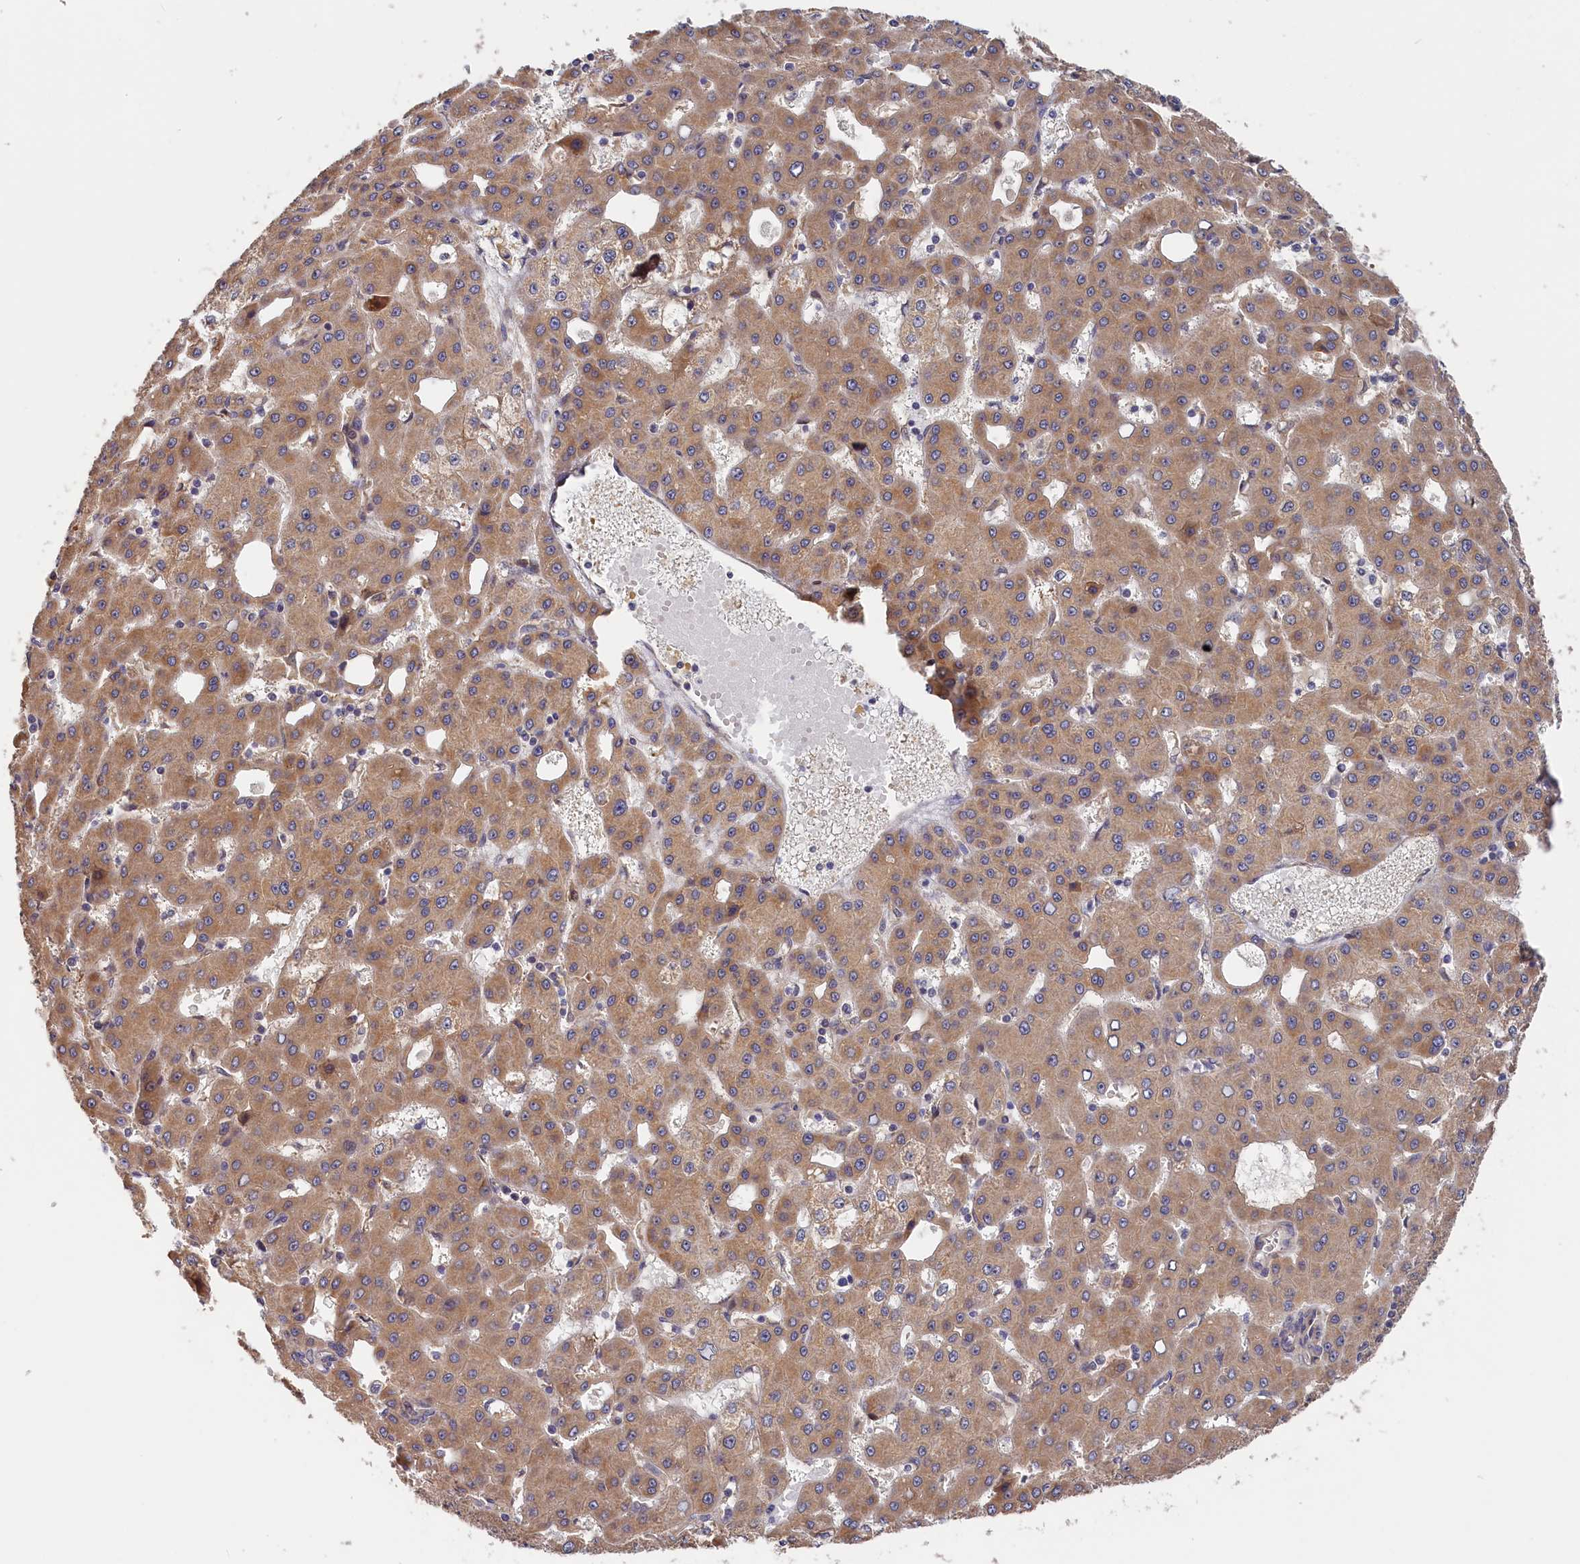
{"staining": {"intensity": "moderate", "quantity": ">75%", "location": "cytoplasmic/membranous"}, "tissue": "liver cancer", "cell_type": "Tumor cells", "image_type": "cancer", "snomed": [{"axis": "morphology", "description": "Carcinoma, Hepatocellular, NOS"}, {"axis": "topography", "description": "Liver"}], "caption": "Immunohistochemical staining of liver cancer demonstrates medium levels of moderate cytoplasmic/membranous protein staining in approximately >75% of tumor cells.", "gene": "CEP44", "patient": {"sex": "male", "age": 47}}